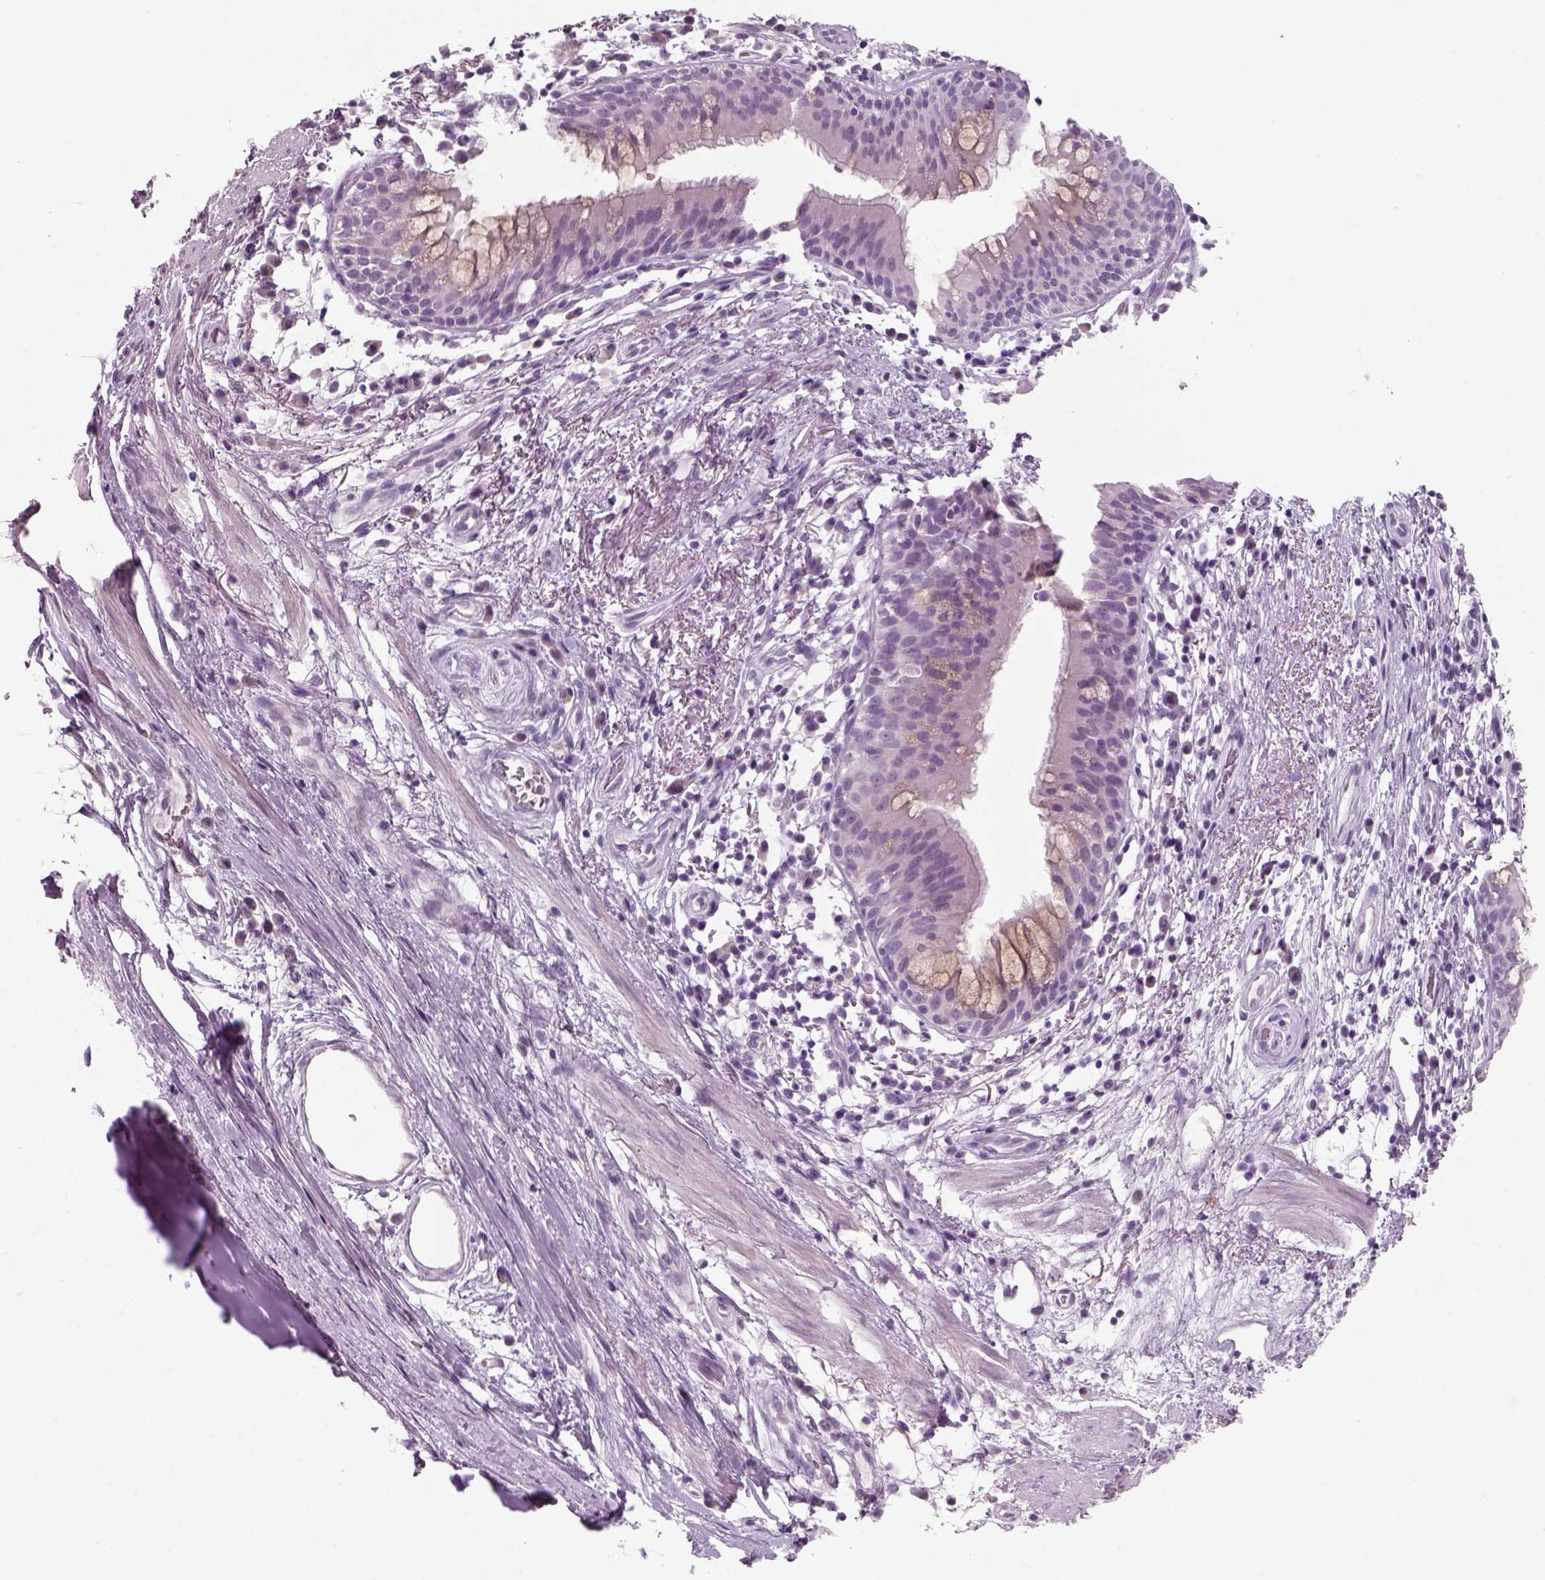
{"staining": {"intensity": "weak", "quantity": "<25%", "location": "cytoplasmic/membranous"}, "tissue": "bronchus", "cell_type": "Respiratory epithelial cells", "image_type": "normal", "snomed": [{"axis": "morphology", "description": "Normal tissue, NOS"}, {"axis": "topography", "description": "Cartilage tissue"}, {"axis": "topography", "description": "Bronchus"}], "caption": "The photomicrograph shows no significant expression in respiratory epithelial cells of bronchus. (DAB (3,3'-diaminobenzidine) immunohistochemistry with hematoxylin counter stain).", "gene": "SLC6A2", "patient": {"sex": "male", "age": 58}}